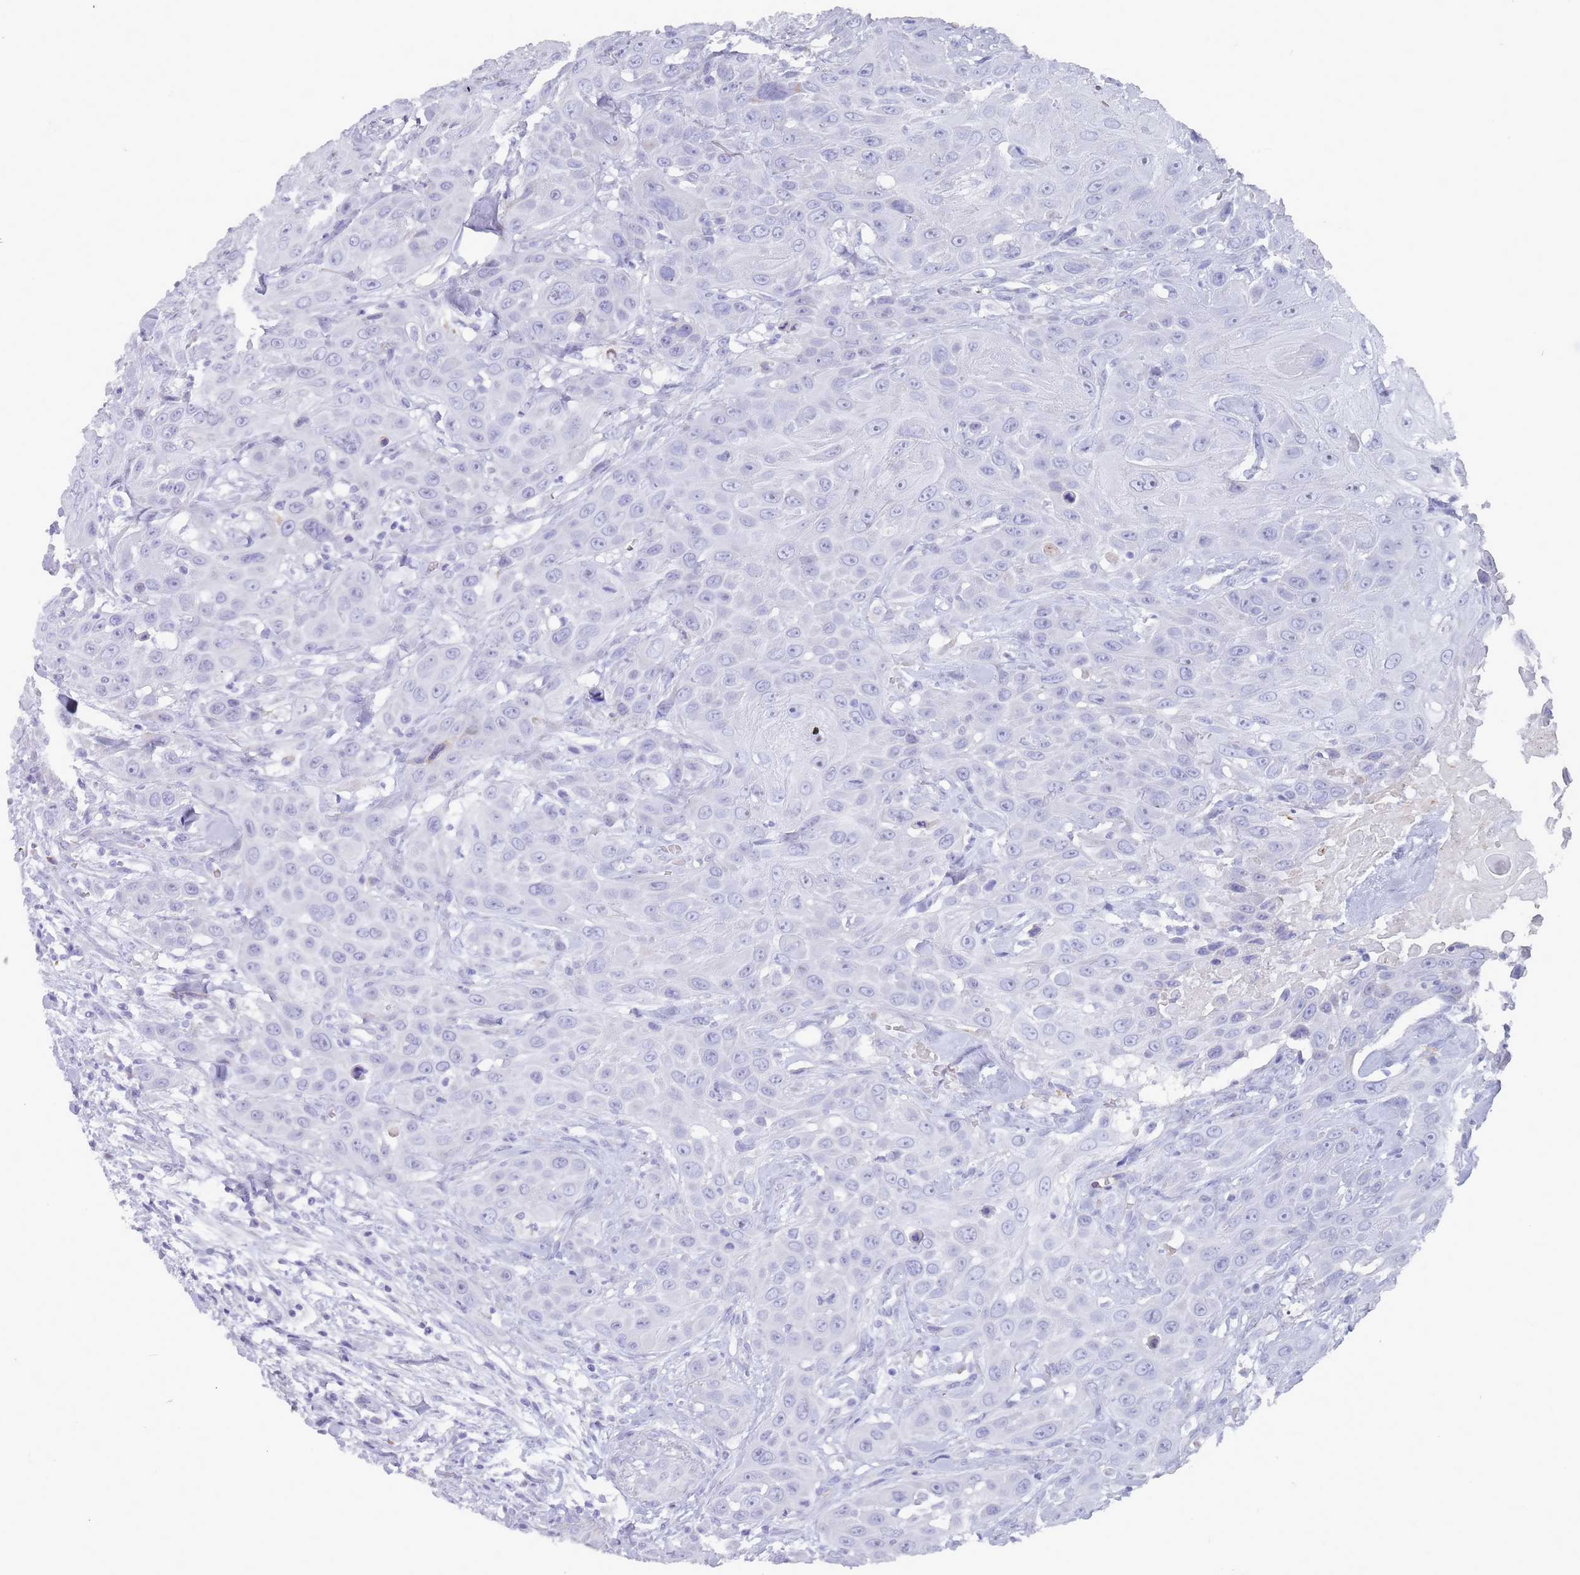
{"staining": {"intensity": "negative", "quantity": "none", "location": "none"}, "tissue": "head and neck cancer", "cell_type": "Tumor cells", "image_type": "cancer", "snomed": [{"axis": "morphology", "description": "Squamous cell carcinoma, NOS"}, {"axis": "topography", "description": "Head-Neck"}], "caption": "Squamous cell carcinoma (head and neck) stained for a protein using immunohistochemistry displays no positivity tumor cells.", "gene": "ST8SIA5", "patient": {"sex": "male", "age": 81}}